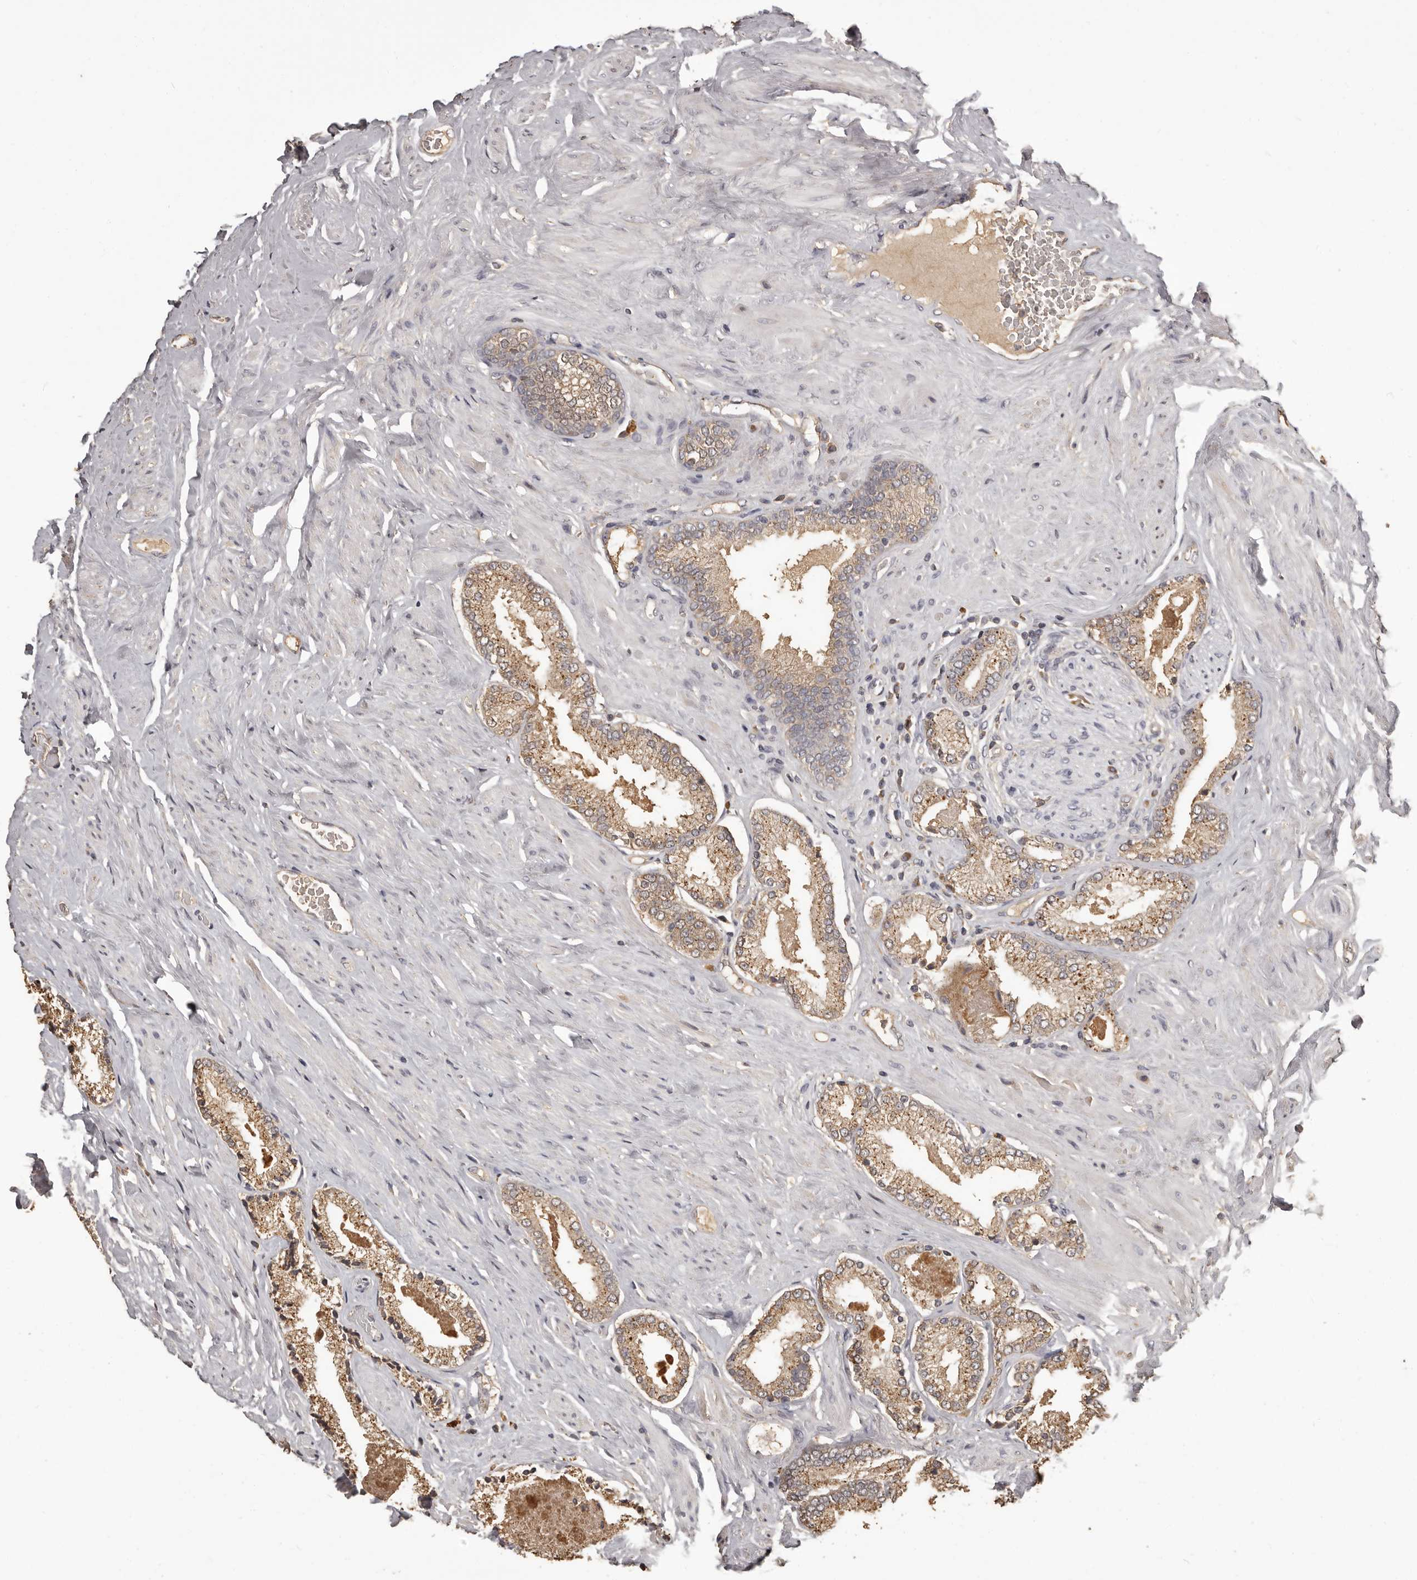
{"staining": {"intensity": "moderate", "quantity": ">75%", "location": "cytoplasmic/membranous"}, "tissue": "prostate cancer", "cell_type": "Tumor cells", "image_type": "cancer", "snomed": [{"axis": "morphology", "description": "Adenocarcinoma, Low grade"}, {"axis": "topography", "description": "Prostate"}], "caption": "Approximately >75% of tumor cells in human prostate cancer display moderate cytoplasmic/membranous protein positivity as visualized by brown immunohistochemical staining.", "gene": "MGAT5", "patient": {"sex": "male", "age": 71}}